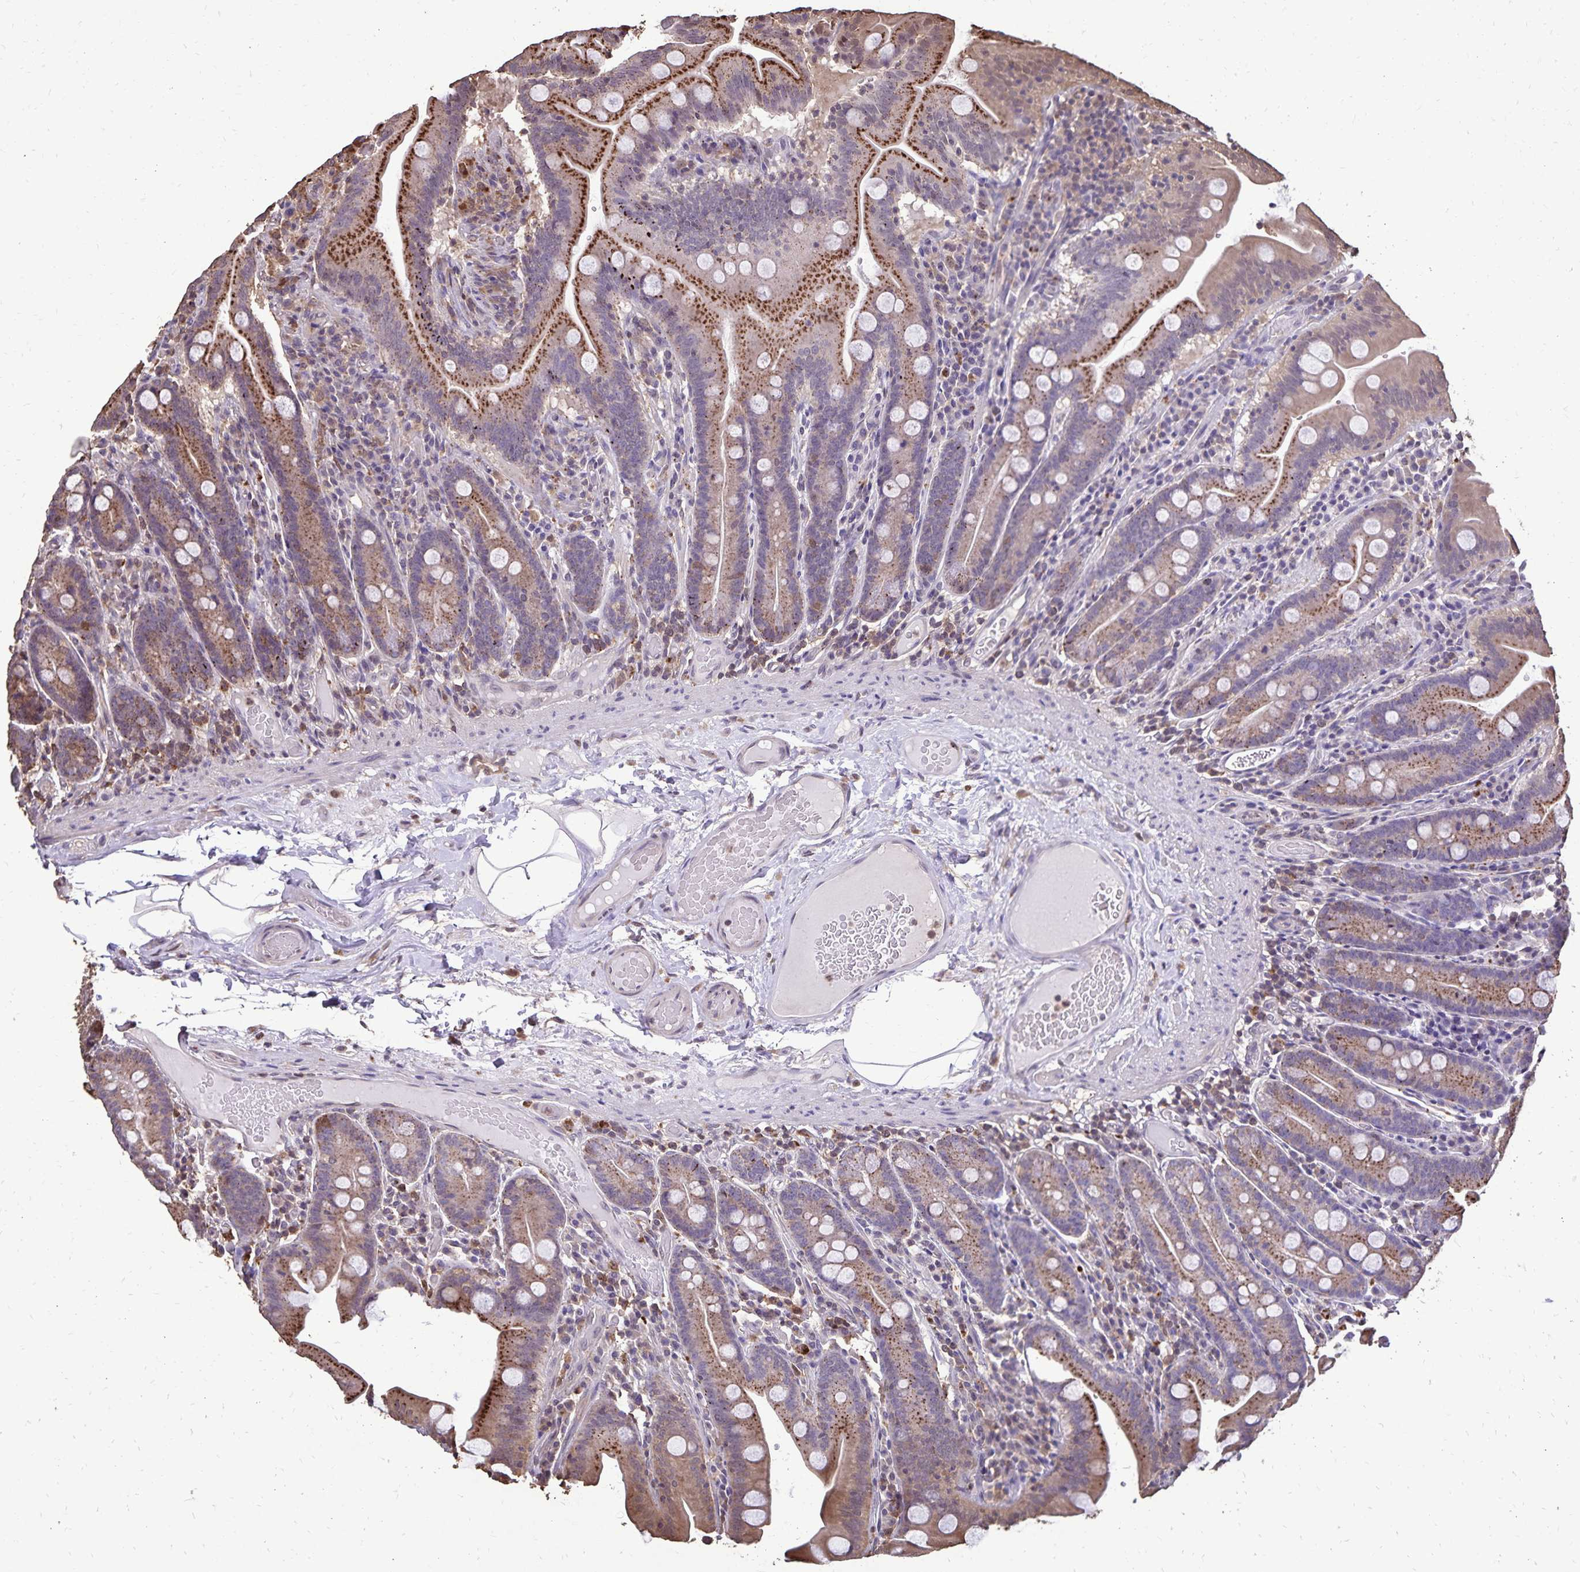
{"staining": {"intensity": "strong", "quantity": ">75%", "location": "cytoplasmic/membranous"}, "tissue": "small intestine", "cell_type": "Glandular cells", "image_type": "normal", "snomed": [{"axis": "morphology", "description": "Normal tissue, NOS"}, {"axis": "topography", "description": "Small intestine"}], "caption": "Strong cytoplasmic/membranous expression for a protein is present in approximately >75% of glandular cells of benign small intestine using immunohistochemistry.", "gene": "CHMP1B", "patient": {"sex": "male", "age": 37}}